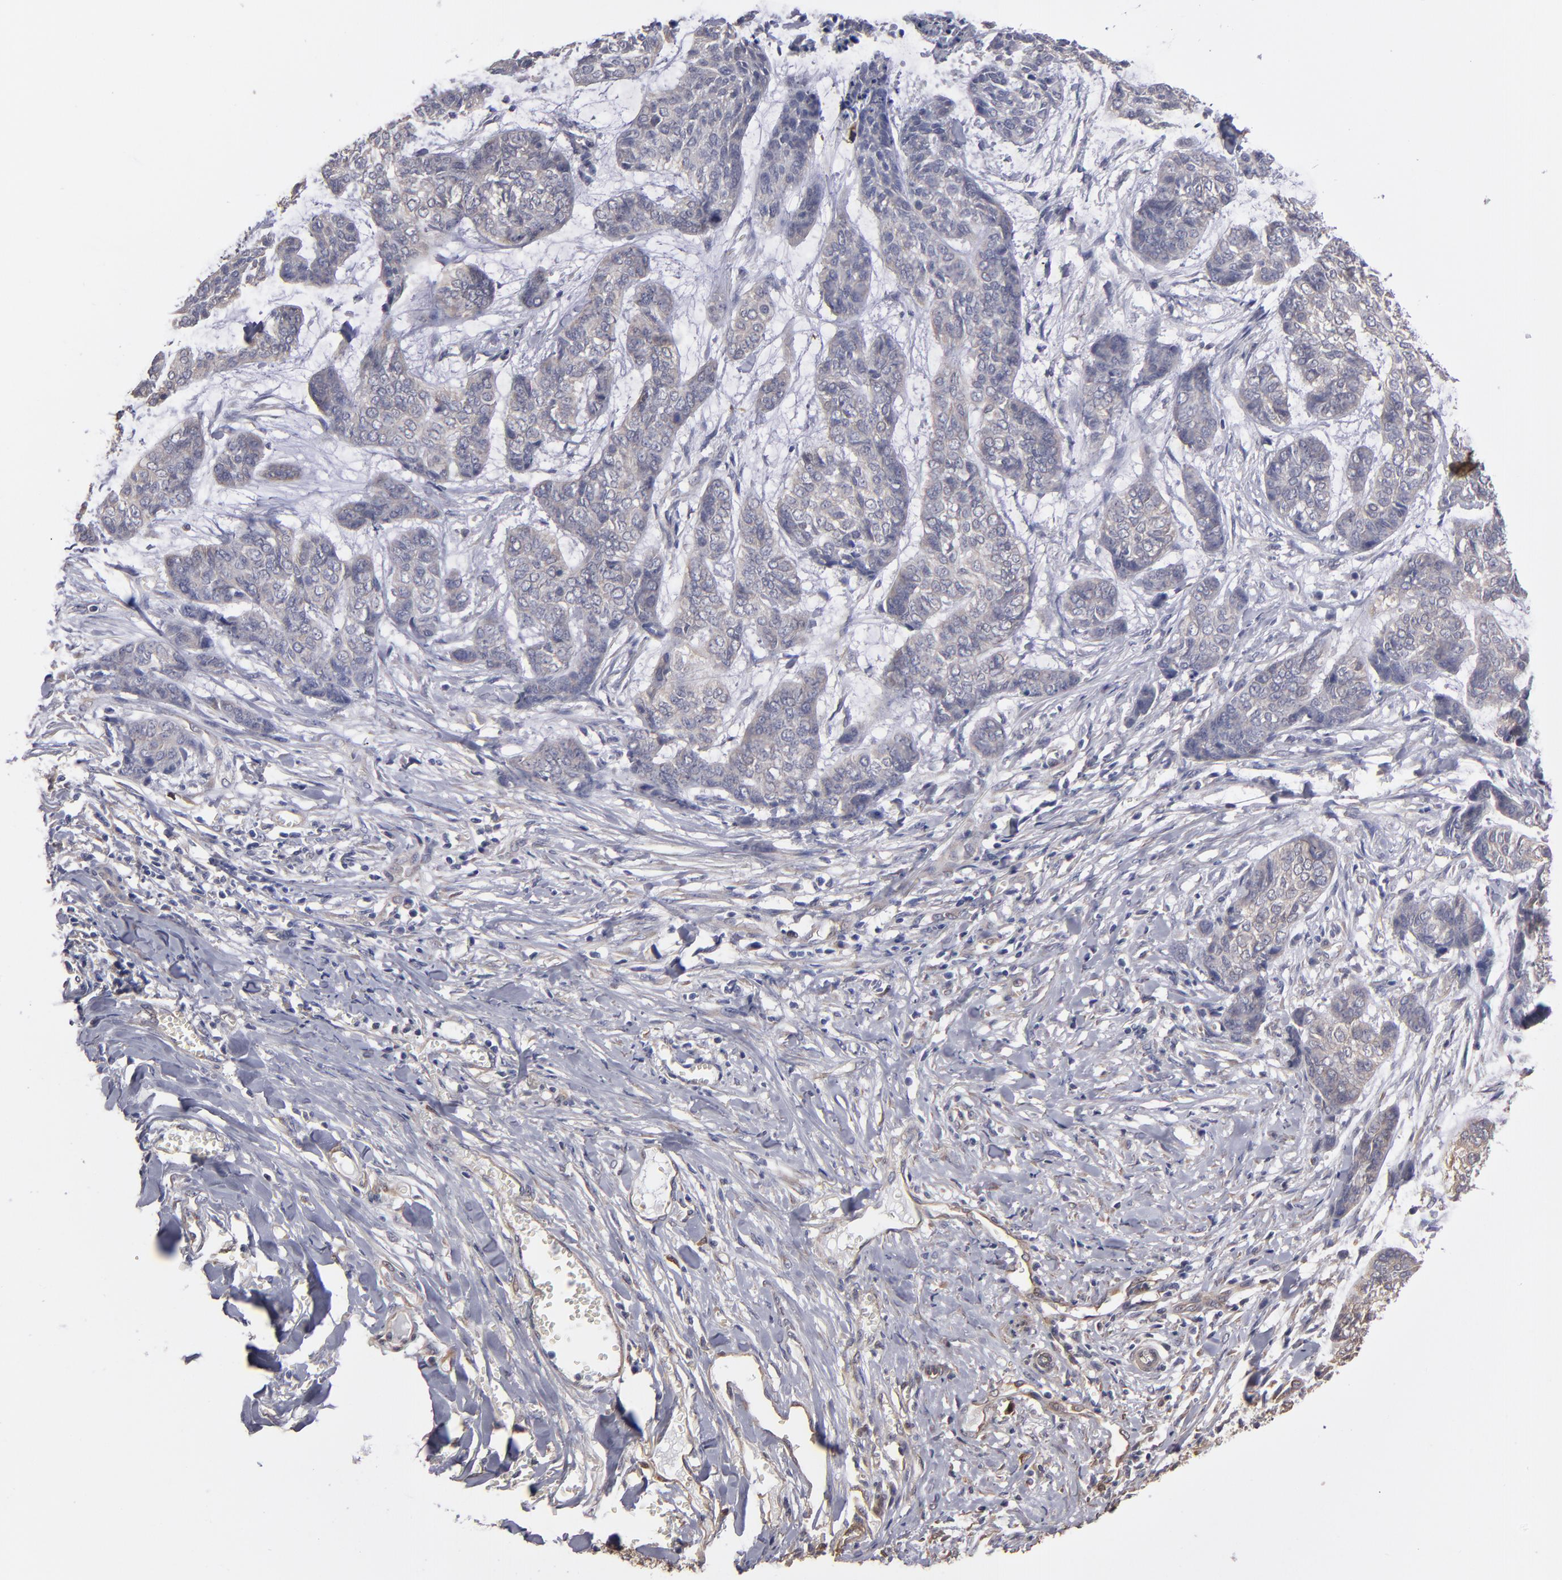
{"staining": {"intensity": "weak", "quantity": ">75%", "location": "cytoplasmic/membranous"}, "tissue": "skin cancer", "cell_type": "Tumor cells", "image_type": "cancer", "snomed": [{"axis": "morphology", "description": "Basal cell carcinoma"}, {"axis": "topography", "description": "Skin"}], "caption": "Weak cytoplasmic/membranous protein staining is seen in about >75% of tumor cells in skin cancer (basal cell carcinoma). (IHC, brightfield microscopy, high magnification).", "gene": "NDRG2", "patient": {"sex": "female", "age": 64}}